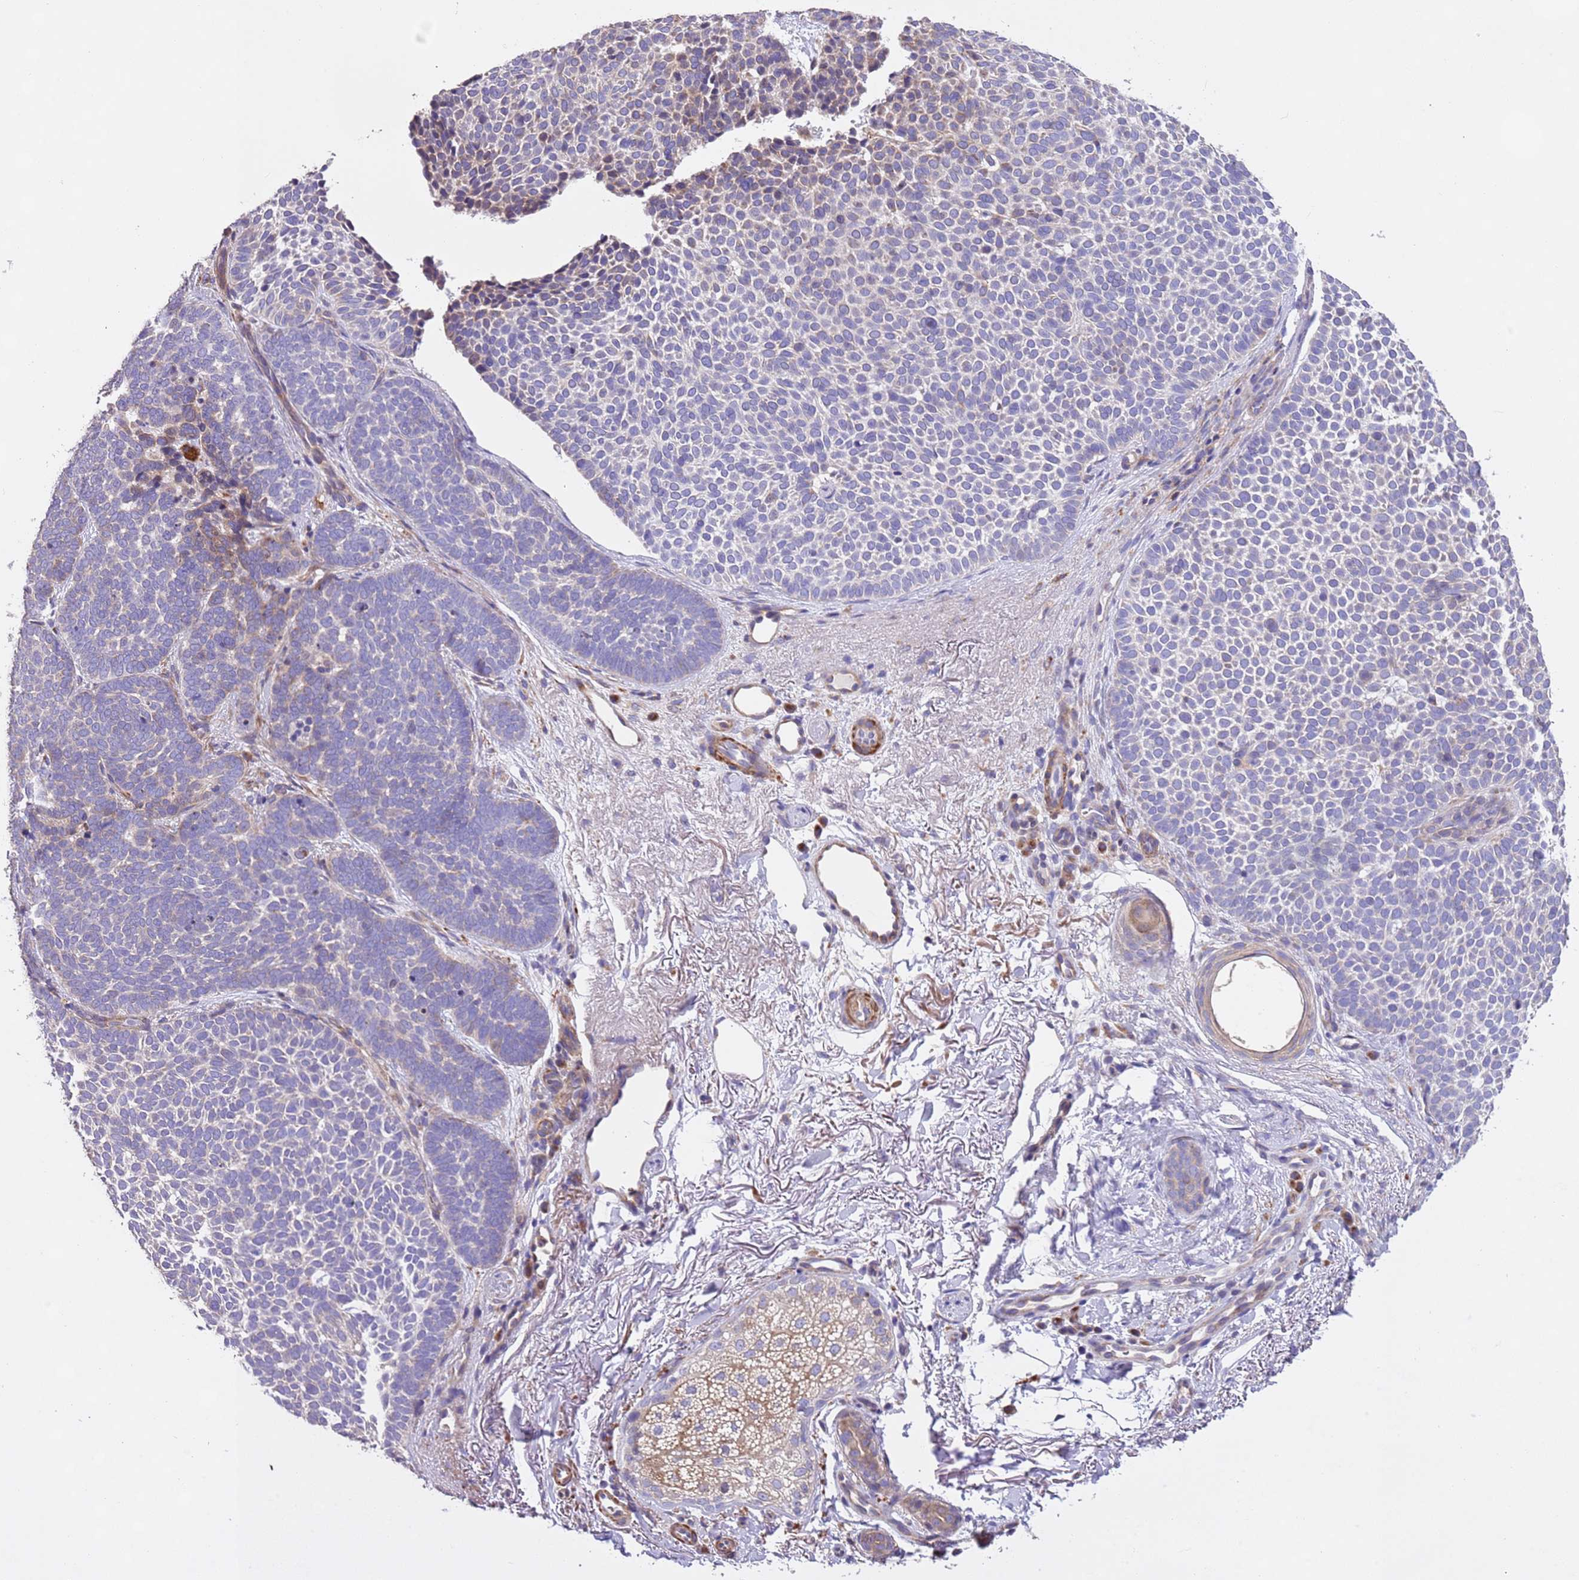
{"staining": {"intensity": "negative", "quantity": "none", "location": "none"}, "tissue": "skin cancer", "cell_type": "Tumor cells", "image_type": "cancer", "snomed": [{"axis": "morphology", "description": "Basal cell carcinoma"}, {"axis": "topography", "description": "Skin"}], "caption": "An immunohistochemistry photomicrograph of basal cell carcinoma (skin) is shown. There is no staining in tumor cells of basal cell carcinoma (skin).", "gene": "PIGA", "patient": {"sex": "female", "age": 77}}